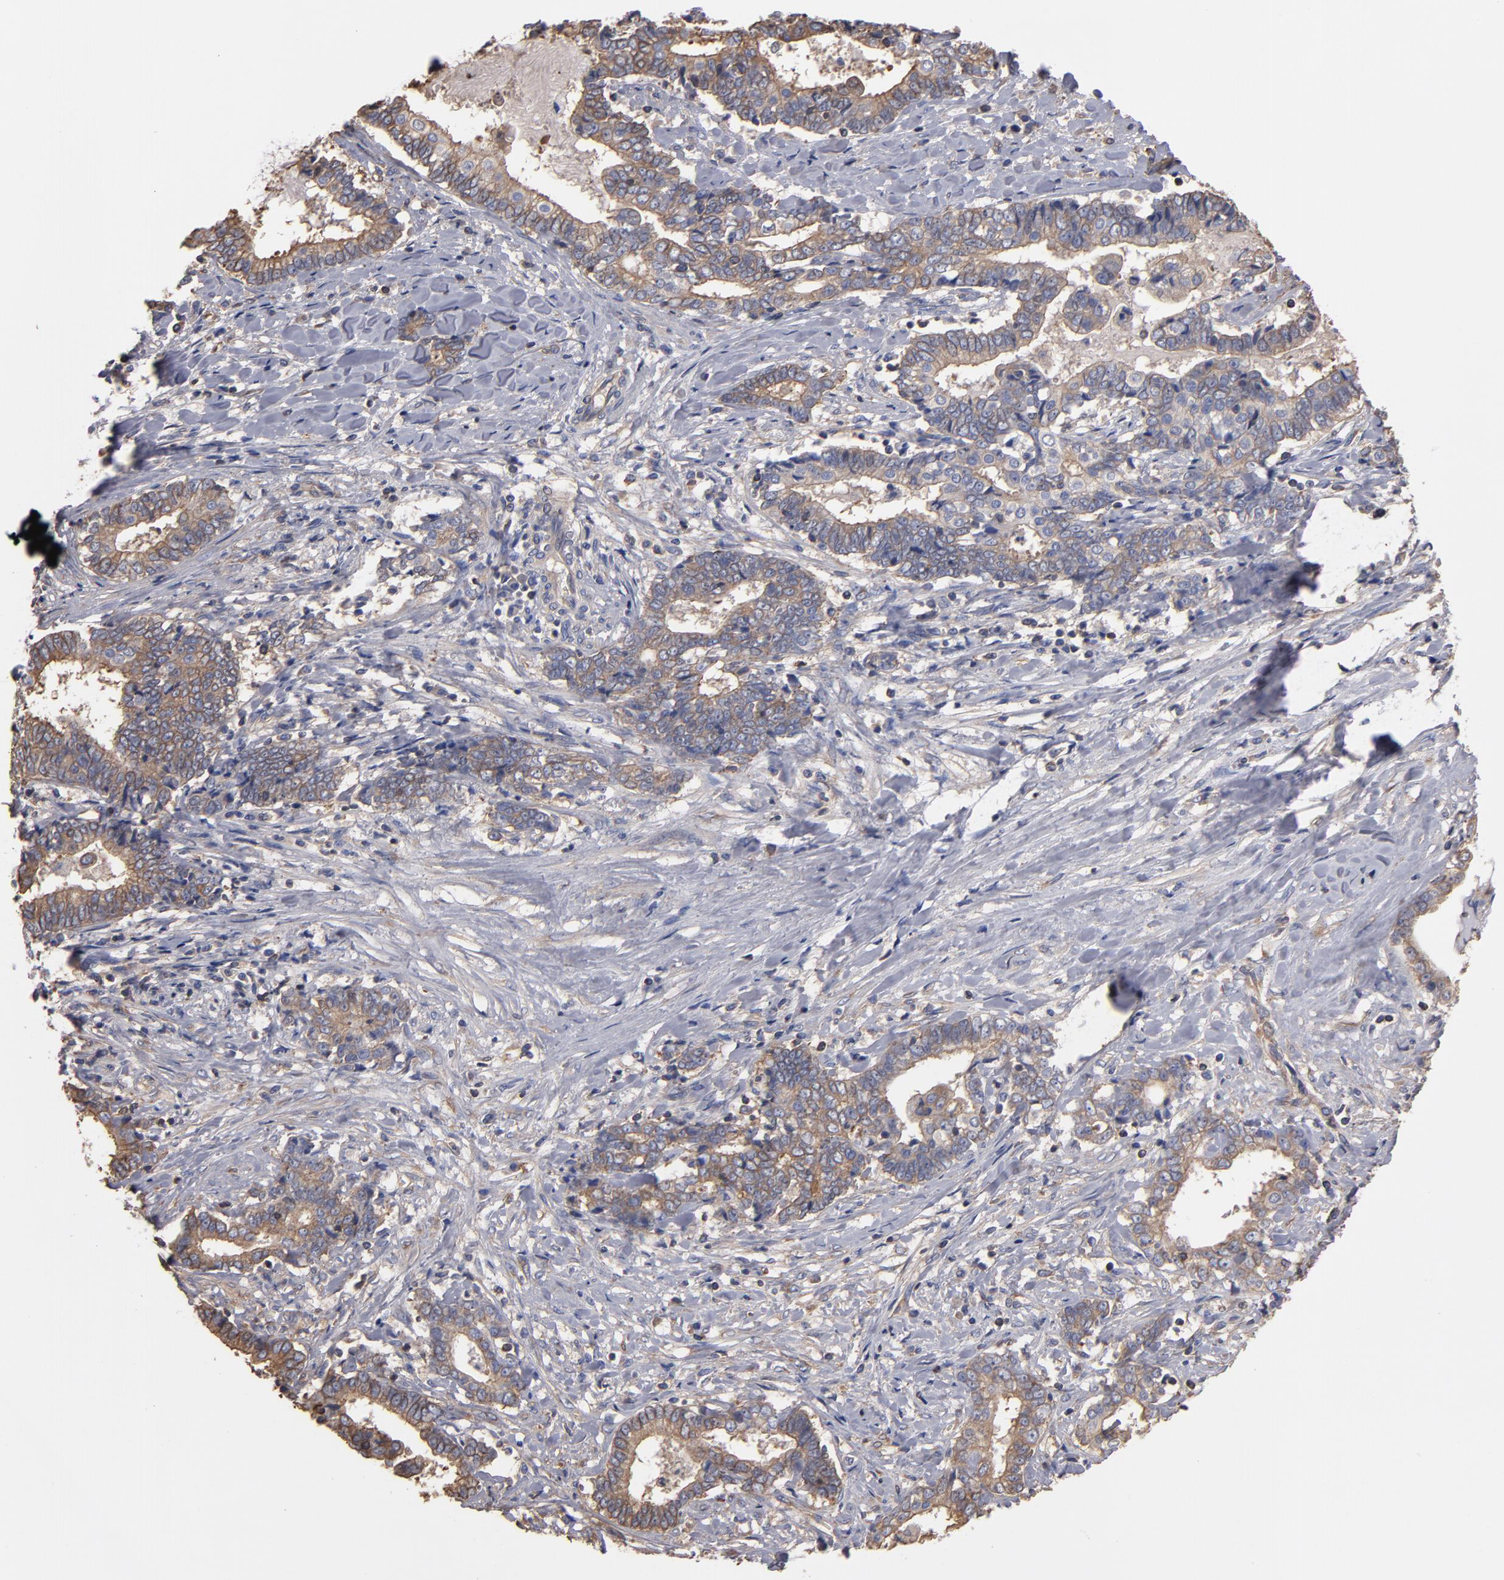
{"staining": {"intensity": "weak", "quantity": ">75%", "location": "cytoplasmic/membranous"}, "tissue": "liver cancer", "cell_type": "Tumor cells", "image_type": "cancer", "snomed": [{"axis": "morphology", "description": "Cholangiocarcinoma"}, {"axis": "topography", "description": "Liver"}], "caption": "Immunohistochemistry photomicrograph of liver cancer stained for a protein (brown), which demonstrates low levels of weak cytoplasmic/membranous expression in about >75% of tumor cells.", "gene": "ESYT2", "patient": {"sex": "male", "age": 57}}